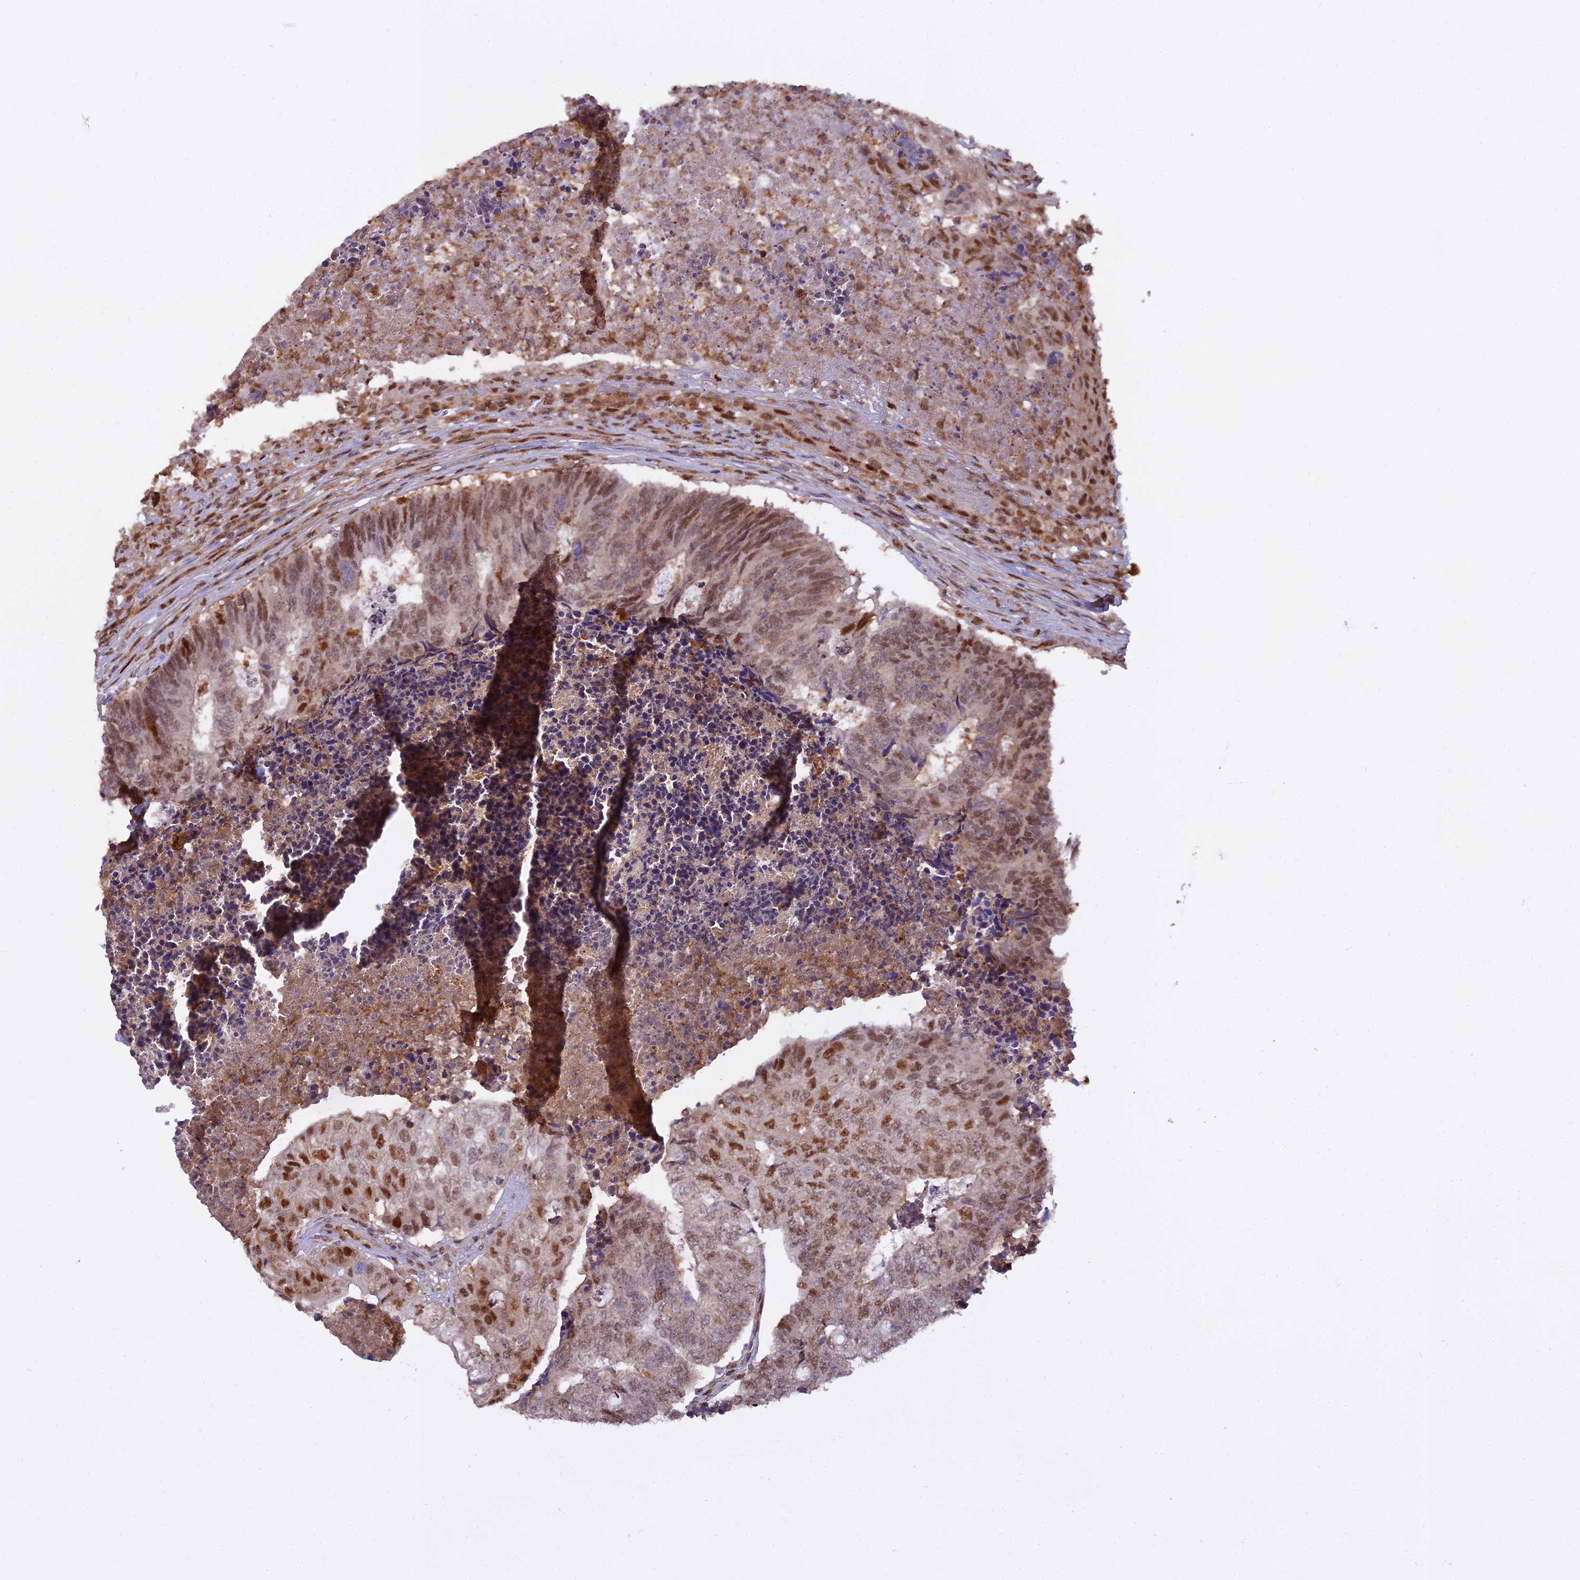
{"staining": {"intensity": "moderate", "quantity": ">75%", "location": "nuclear"}, "tissue": "colorectal cancer", "cell_type": "Tumor cells", "image_type": "cancer", "snomed": [{"axis": "morphology", "description": "Adenocarcinoma, NOS"}, {"axis": "topography", "description": "Colon"}], "caption": "A high-resolution histopathology image shows immunohistochemistry staining of colorectal cancer, which displays moderate nuclear positivity in approximately >75% of tumor cells.", "gene": "NPEPL1", "patient": {"sex": "female", "age": 67}}